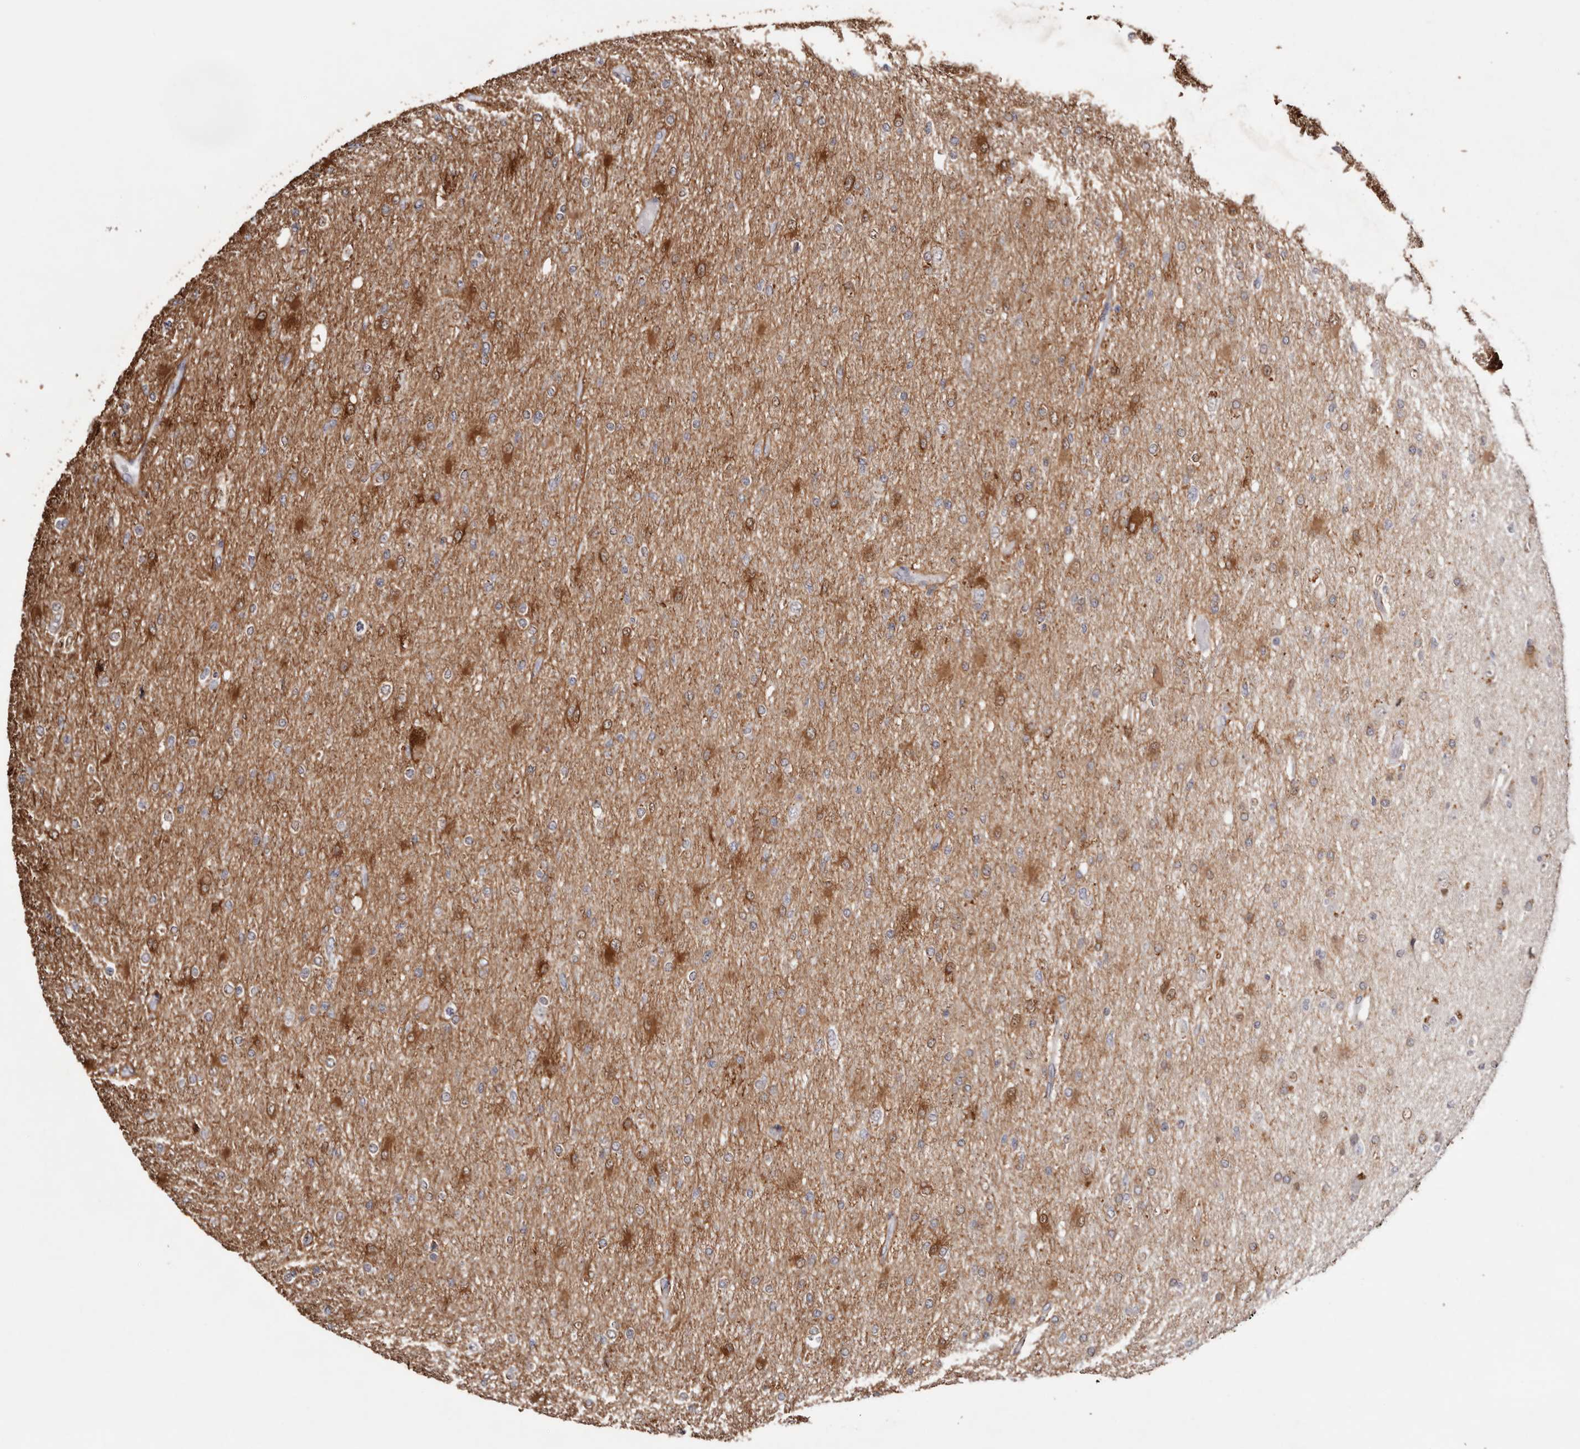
{"staining": {"intensity": "moderate", "quantity": "<25%", "location": "cytoplasmic/membranous"}, "tissue": "glioma", "cell_type": "Tumor cells", "image_type": "cancer", "snomed": [{"axis": "morphology", "description": "Glioma, malignant, High grade"}, {"axis": "topography", "description": "Cerebral cortex"}], "caption": "A high-resolution photomicrograph shows IHC staining of malignant glioma (high-grade), which displays moderate cytoplasmic/membranous positivity in about <25% of tumor cells.", "gene": "TYW3", "patient": {"sex": "female", "age": 36}}